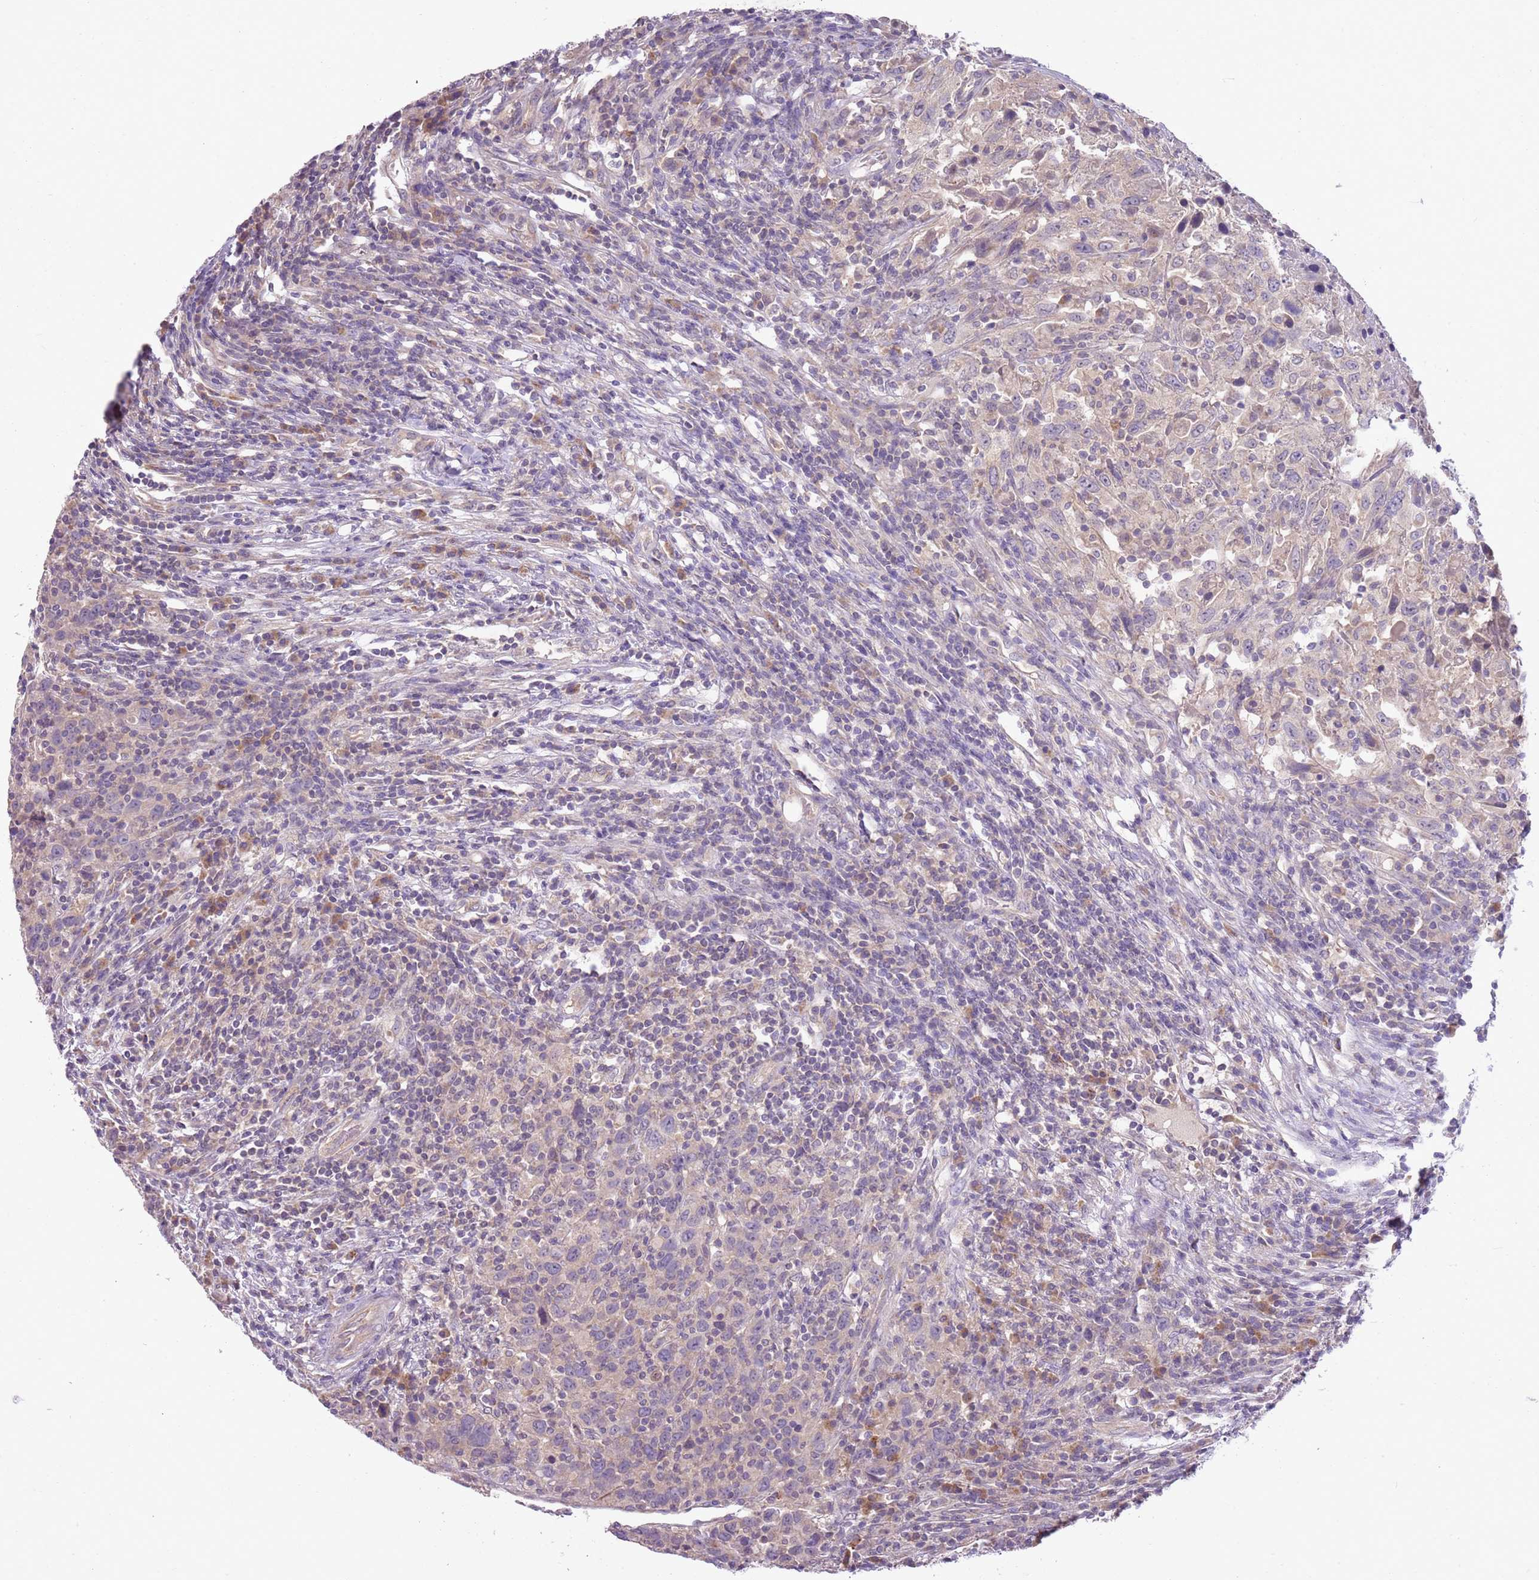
{"staining": {"intensity": "negative", "quantity": "none", "location": "none"}, "tissue": "urothelial cancer", "cell_type": "Tumor cells", "image_type": "cancer", "snomed": [{"axis": "morphology", "description": "Urothelial carcinoma, High grade"}, {"axis": "topography", "description": "Urinary bladder"}], "caption": "The immunohistochemistry (IHC) photomicrograph has no significant positivity in tumor cells of high-grade urothelial carcinoma tissue.", "gene": "SKOR2", "patient": {"sex": "male", "age": 61}}